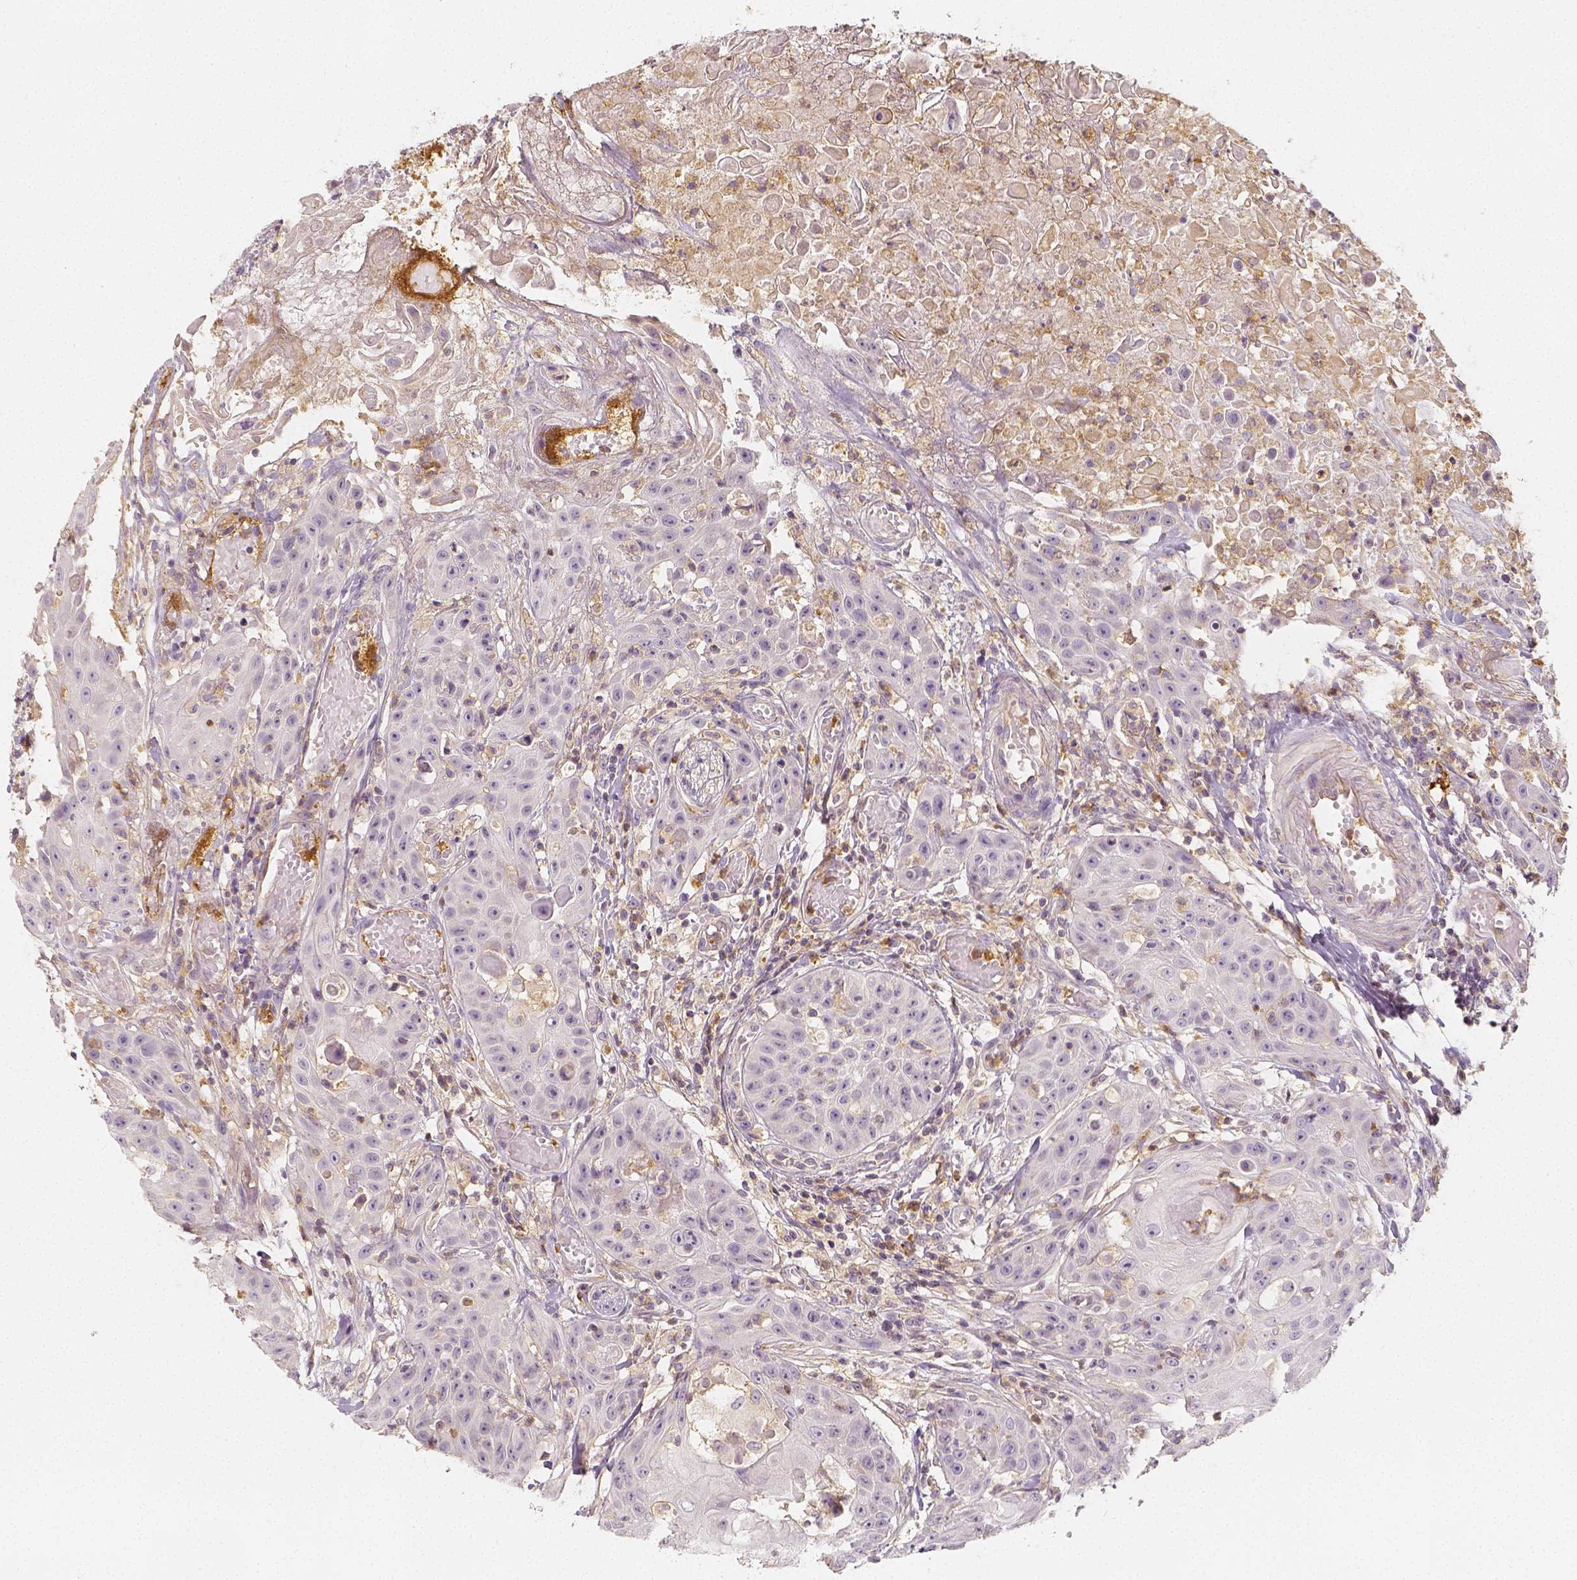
{"staining": {"intensity": "negative", "quantity": "none", "location": "none"}, "tissue": "head and neck cancer", "cell_type": "Tumor cells", "image_type": "cancer", "snomed": [{"axis": "morphology", "description": "Squamous cell carcinoma, NOS"}, {"axis": "topography", "description": "Oral tissue"}, {"axis": "topography", "description": "Head-Neck"}], "caption": "Image shows no protein staining in tumor cells of head and neck cancer tissue.", "gene": "PTPRJ", "patient": {"sex": "female", "age": 55}}